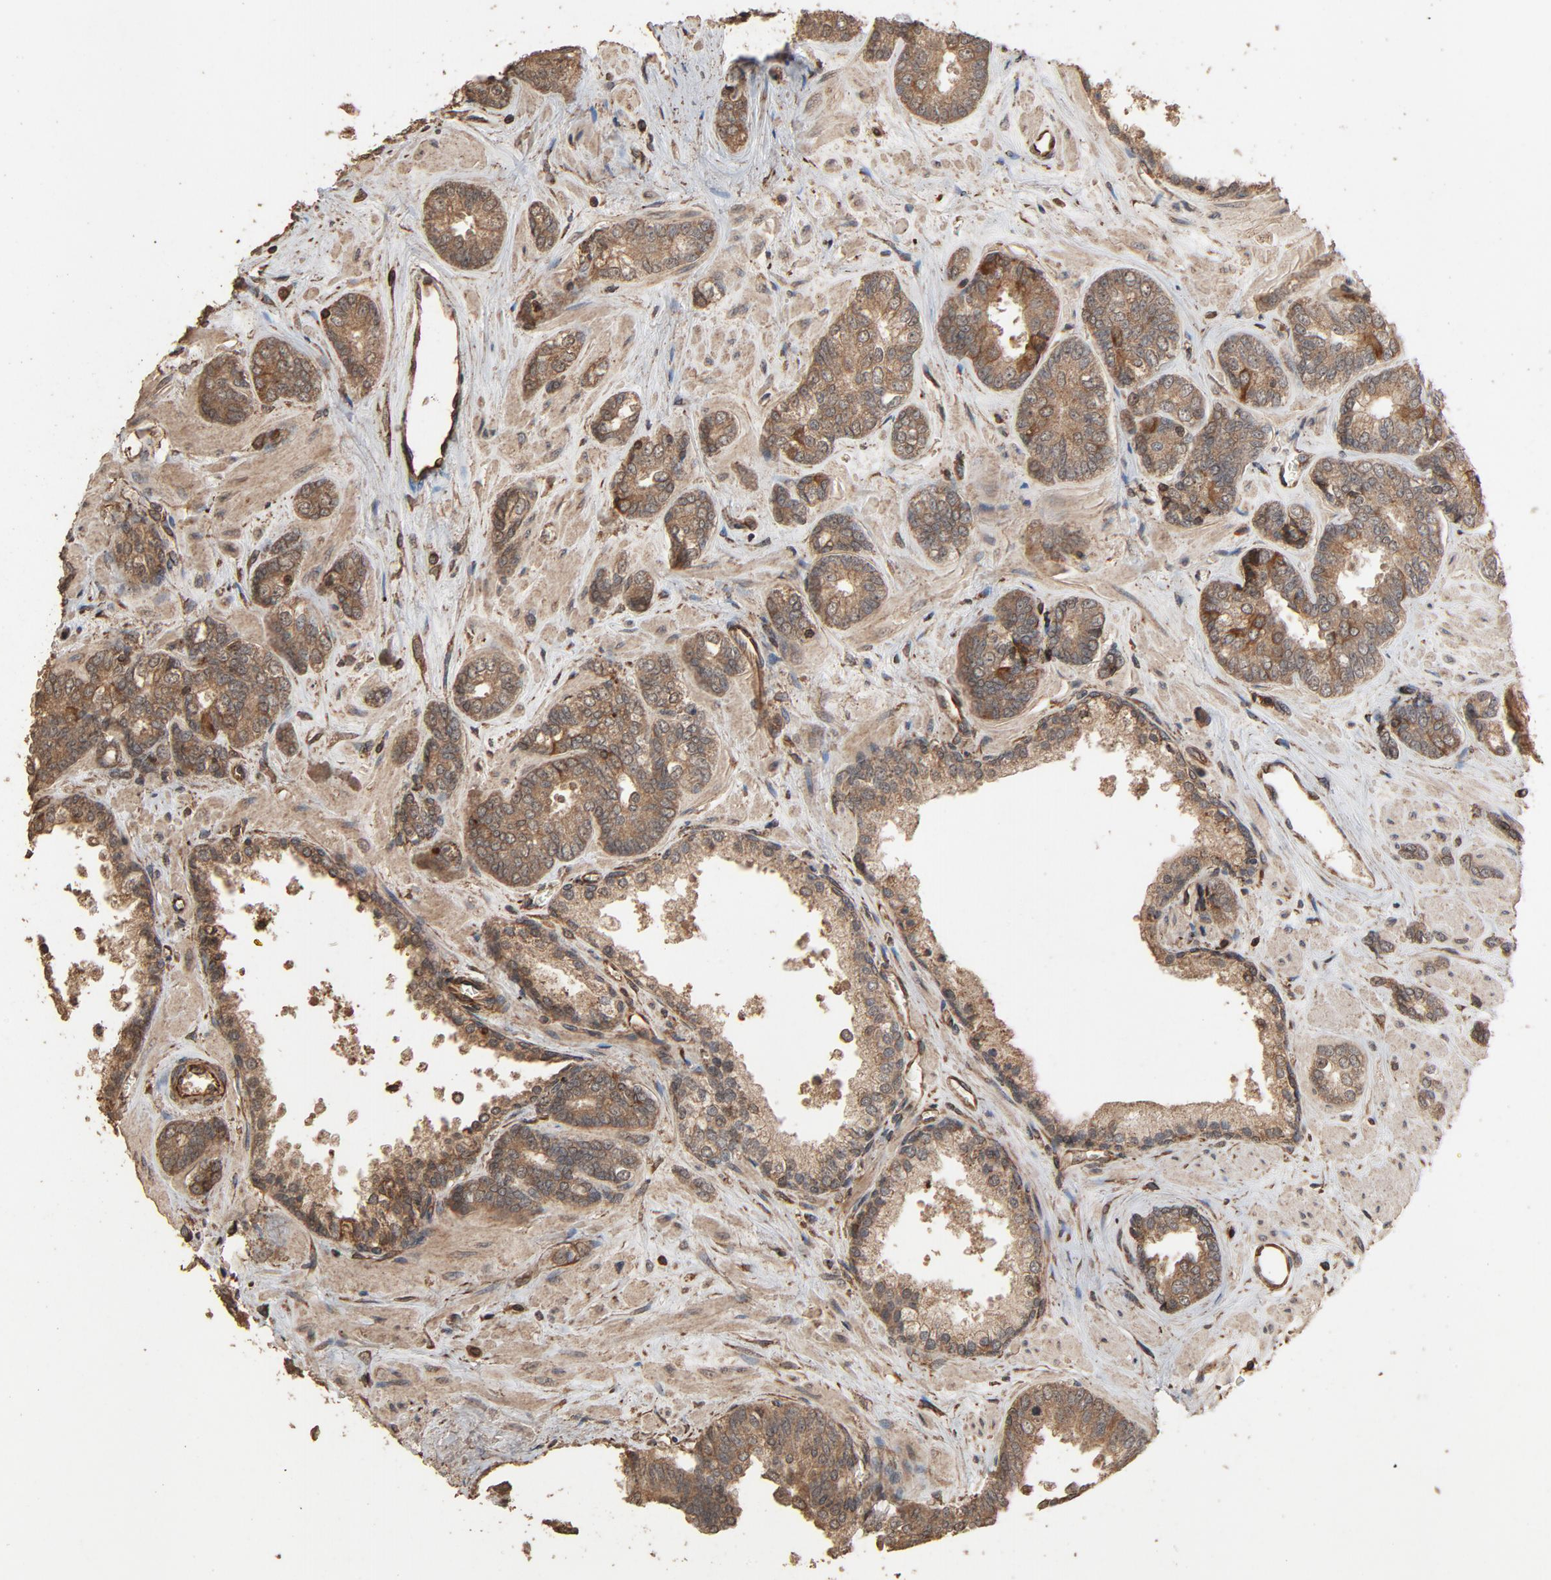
{"staining": {"intensity": "weak", "quantity": ">75%", "location": "cytoplasmic/membranous"}, "tissue": "prostate cancer", "cell_type": "Tumor cells", "image_type": "cancer", "snomed": [{"axis": "morphology", "description": "Adenocarcinoma, High grade"}, {"axis": "topography", "description": "Prostate"}], "caption": "Human high-grade adenocarcinoma (prostate) stained with a brown dye demonstrates weak cytoplasmic/membranous positive positivity in approximately >75% of tumor cells.", "gene": "RPS6KA6", "patient": {"sex": "male", "age": 67}}